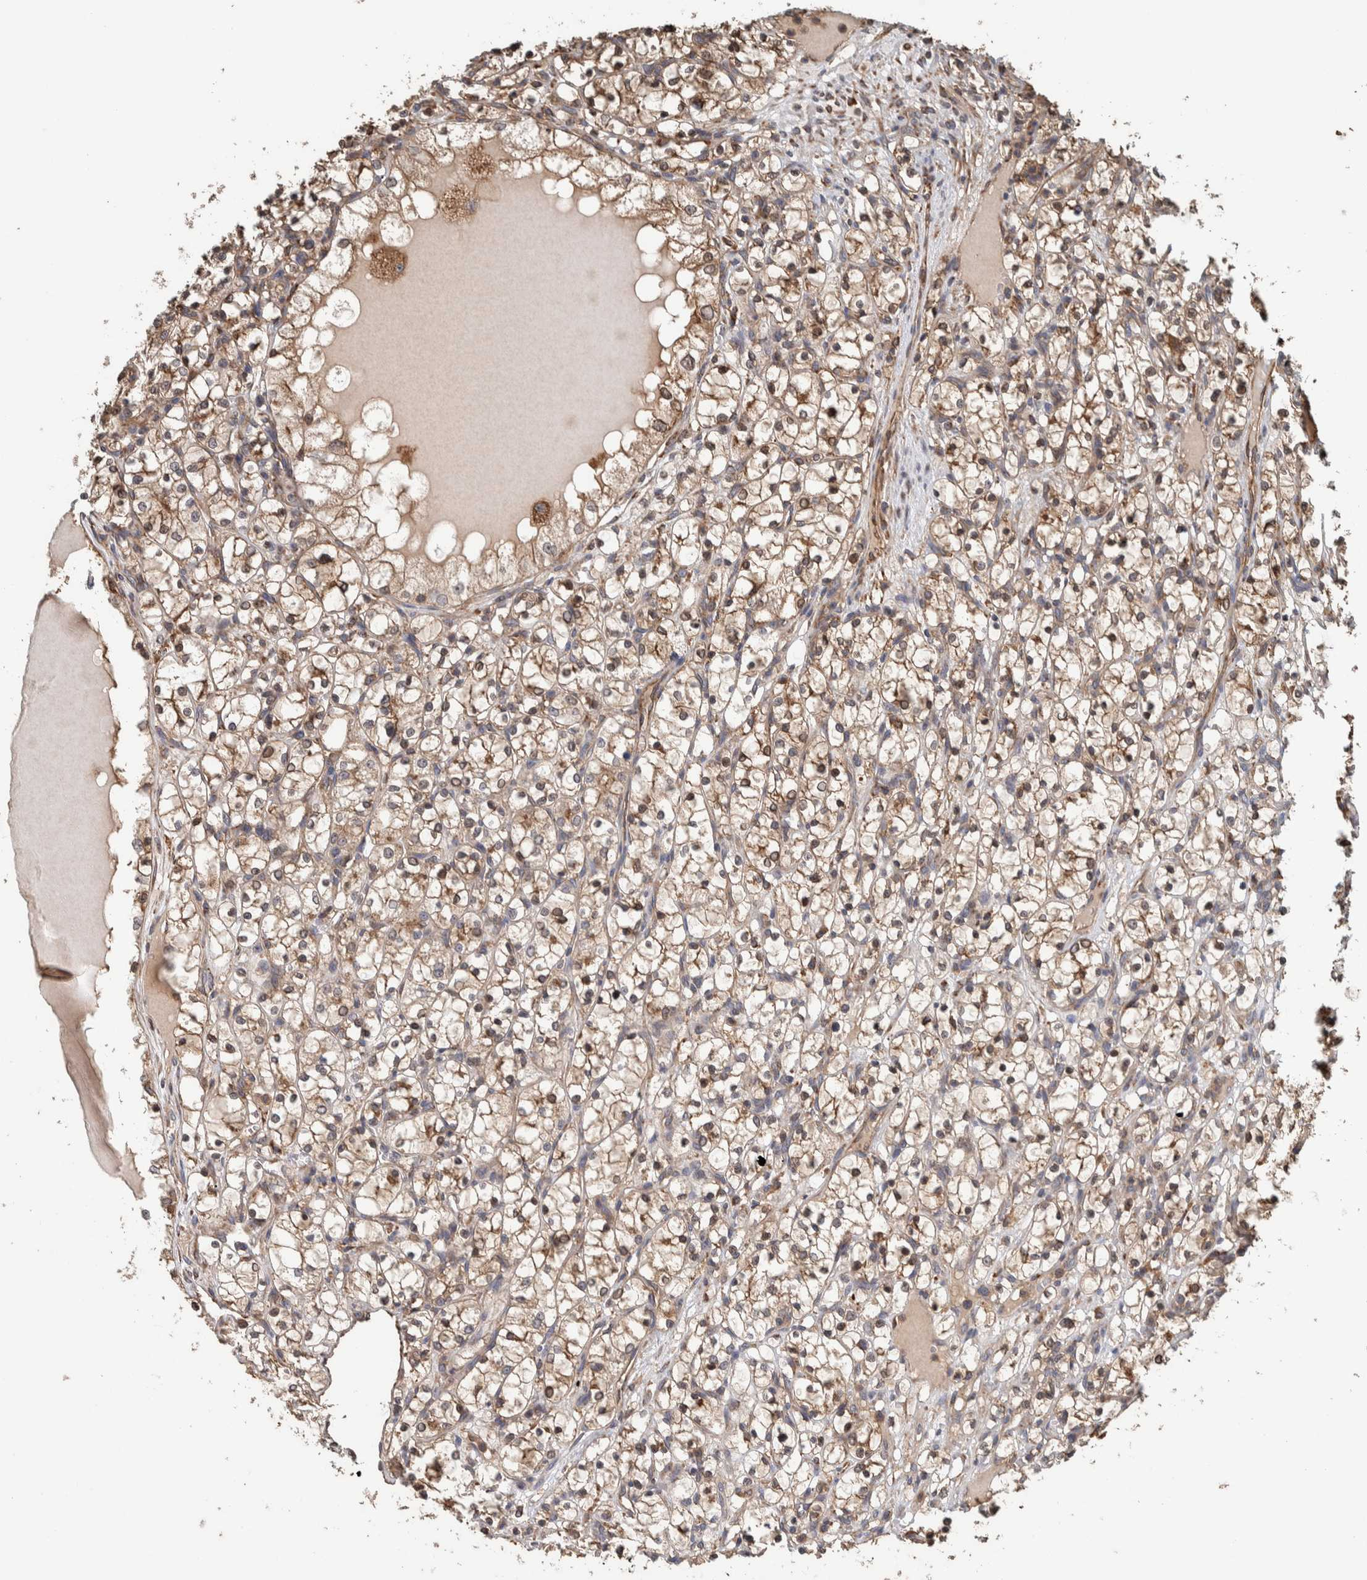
{"staining": {"intensity": "moderate", "quantity": ">75%", "location": "cytoplasmic/membranous"}, "tissue": "renal cancer", "cell_type": "Tumor cells", "image_type": "cancer", "snomed": [{"axis": "morphology", "description": "Adenocarcinoma, NOS"}, {"axis": "topography", "description": "Kidney"}], "caption": "Immunohistochemical staining of renal adenocarcinoma exhibits medium levels of moderate cytoplasmic/membranous protein staining in about >75% of tumor cells. (DAB (3,3'-diaminobenzidine) IHC, brown staining for protein, blue staining for nuclei).", "gene": "PLA2G3", "patient": {"sex": "female", "age": 69}}